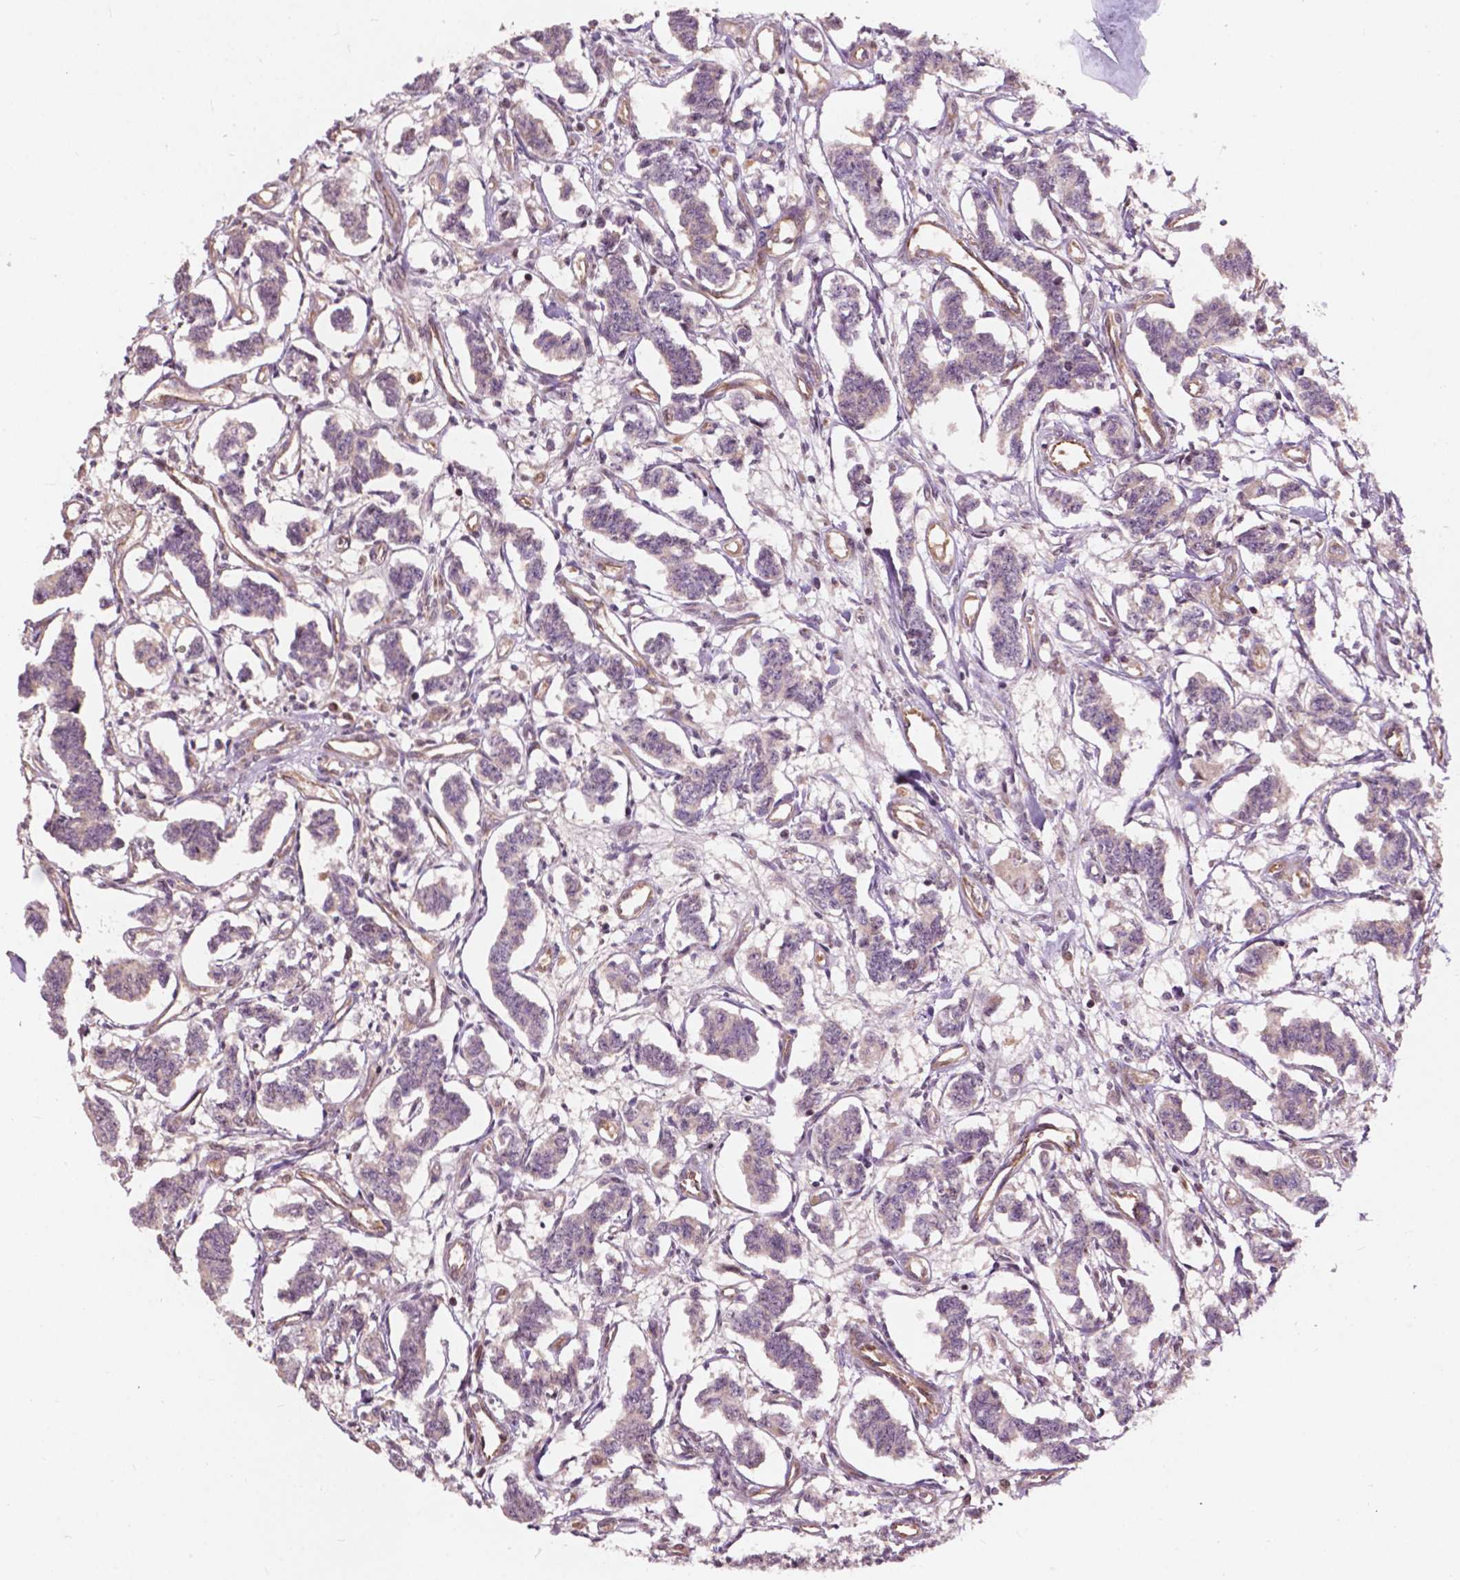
{"staining": {"intensity": "negative", "quantity": "none", "location": "none"}, "tissue": "carcinoid", "cell_type": "Tumor cells", "image_type": "cancer", "snomed": [{"axis": "morphology", "description": "Carcinoid, malignant, NOS"}, {"axis": "topography", "description": "Kidney"}], "caption": "Malignant carcinoid stained for a protein using IHC shows no staining tumor cells.", "gene": "CDC42BPA", "patient": {"sex": "female", "age": 41}}